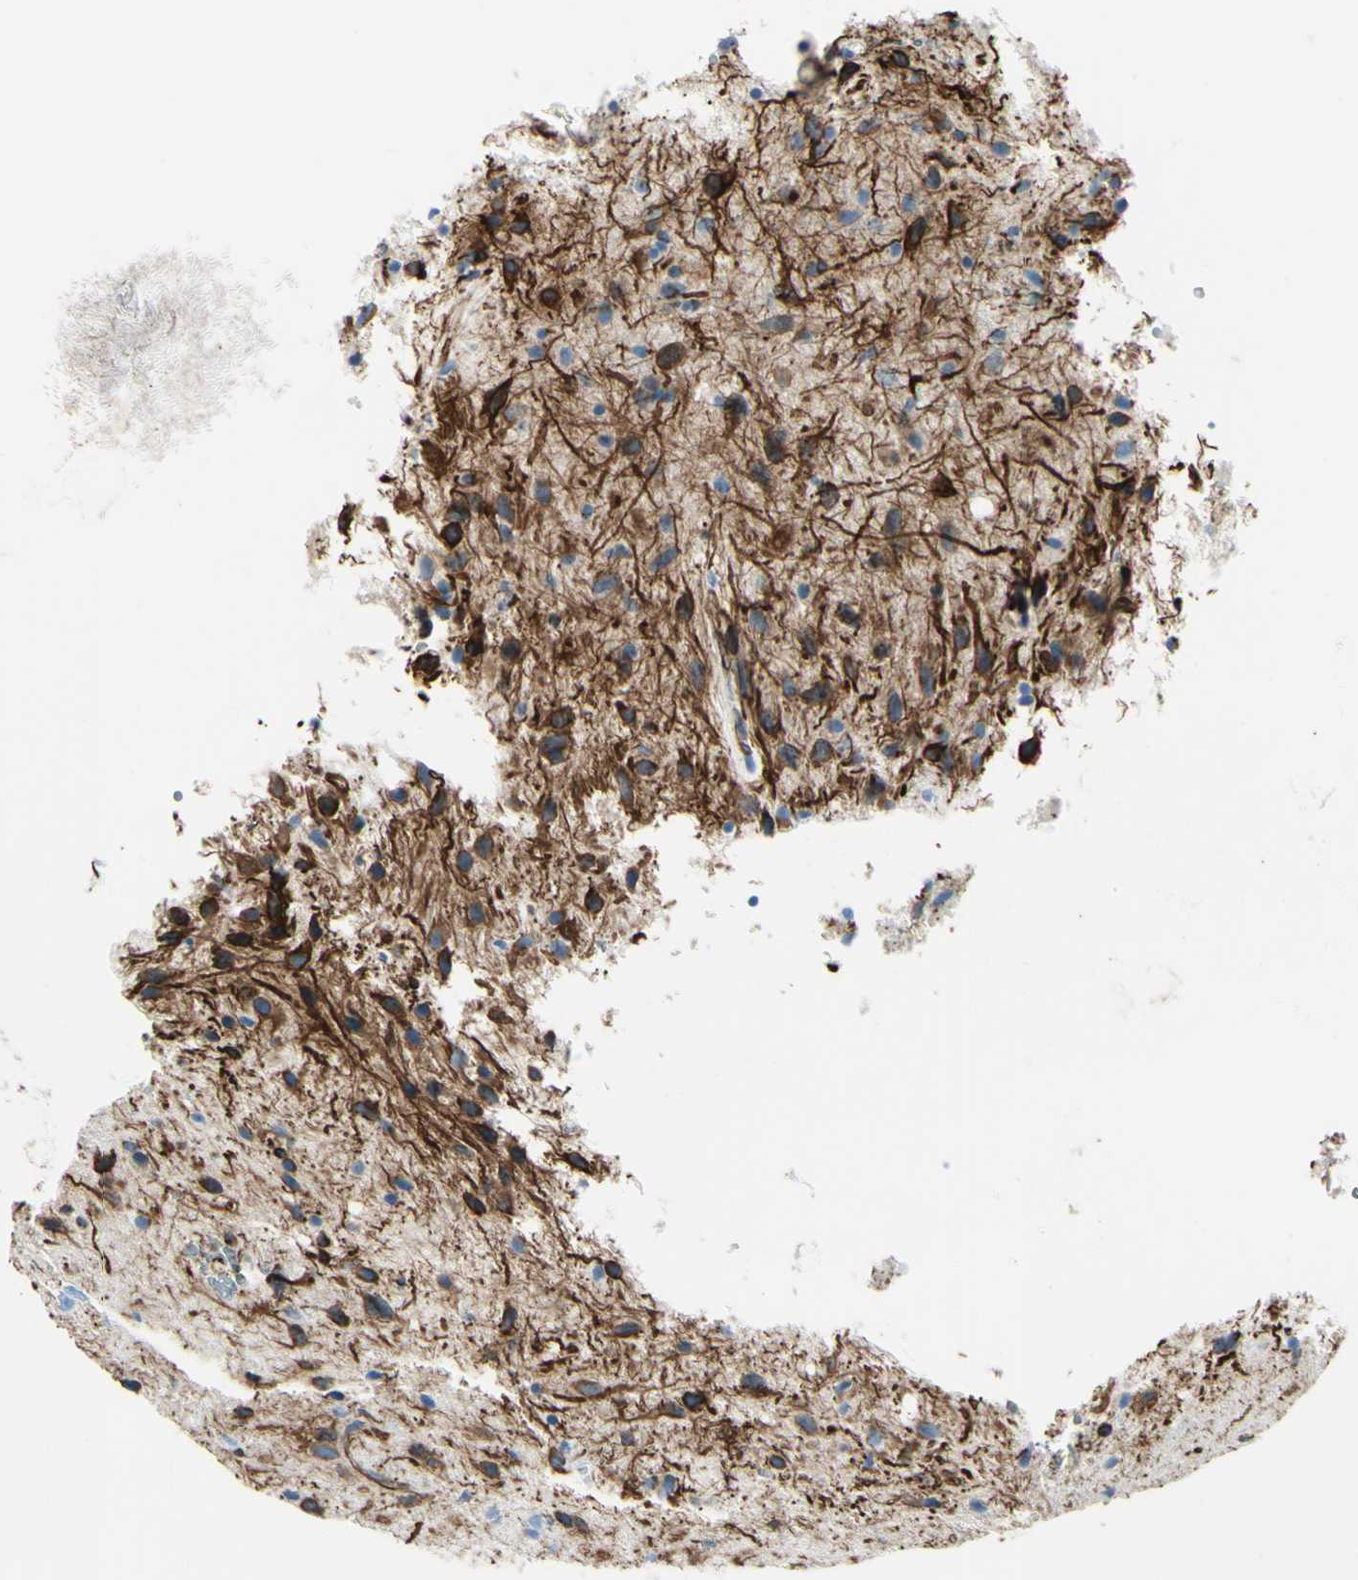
{"staining": {"intensity": "moderate", "quantity": "25%-75%", "location": "cytoplasmic/membranous"}, "tissue": "glioma", "cell_type": "Tumor cells", "image_type": "cancer", "snomed": [{"axis": "morphology", "description": "Glioma, malignant, Low grade"}, {"axis": "topography", "description": "Brain"}], "caption": "Immunohistochemical staining of low-grade glioma (malignant) displays medium levels of moderate cytoplasmic/membranous staining in about 25%-75% of tumor cells. Ihc stains the protein of interest in brown and the nuclei are stained blue.", "gene": "PTH2R", "patient": {"sex": "male", "age": 77}}